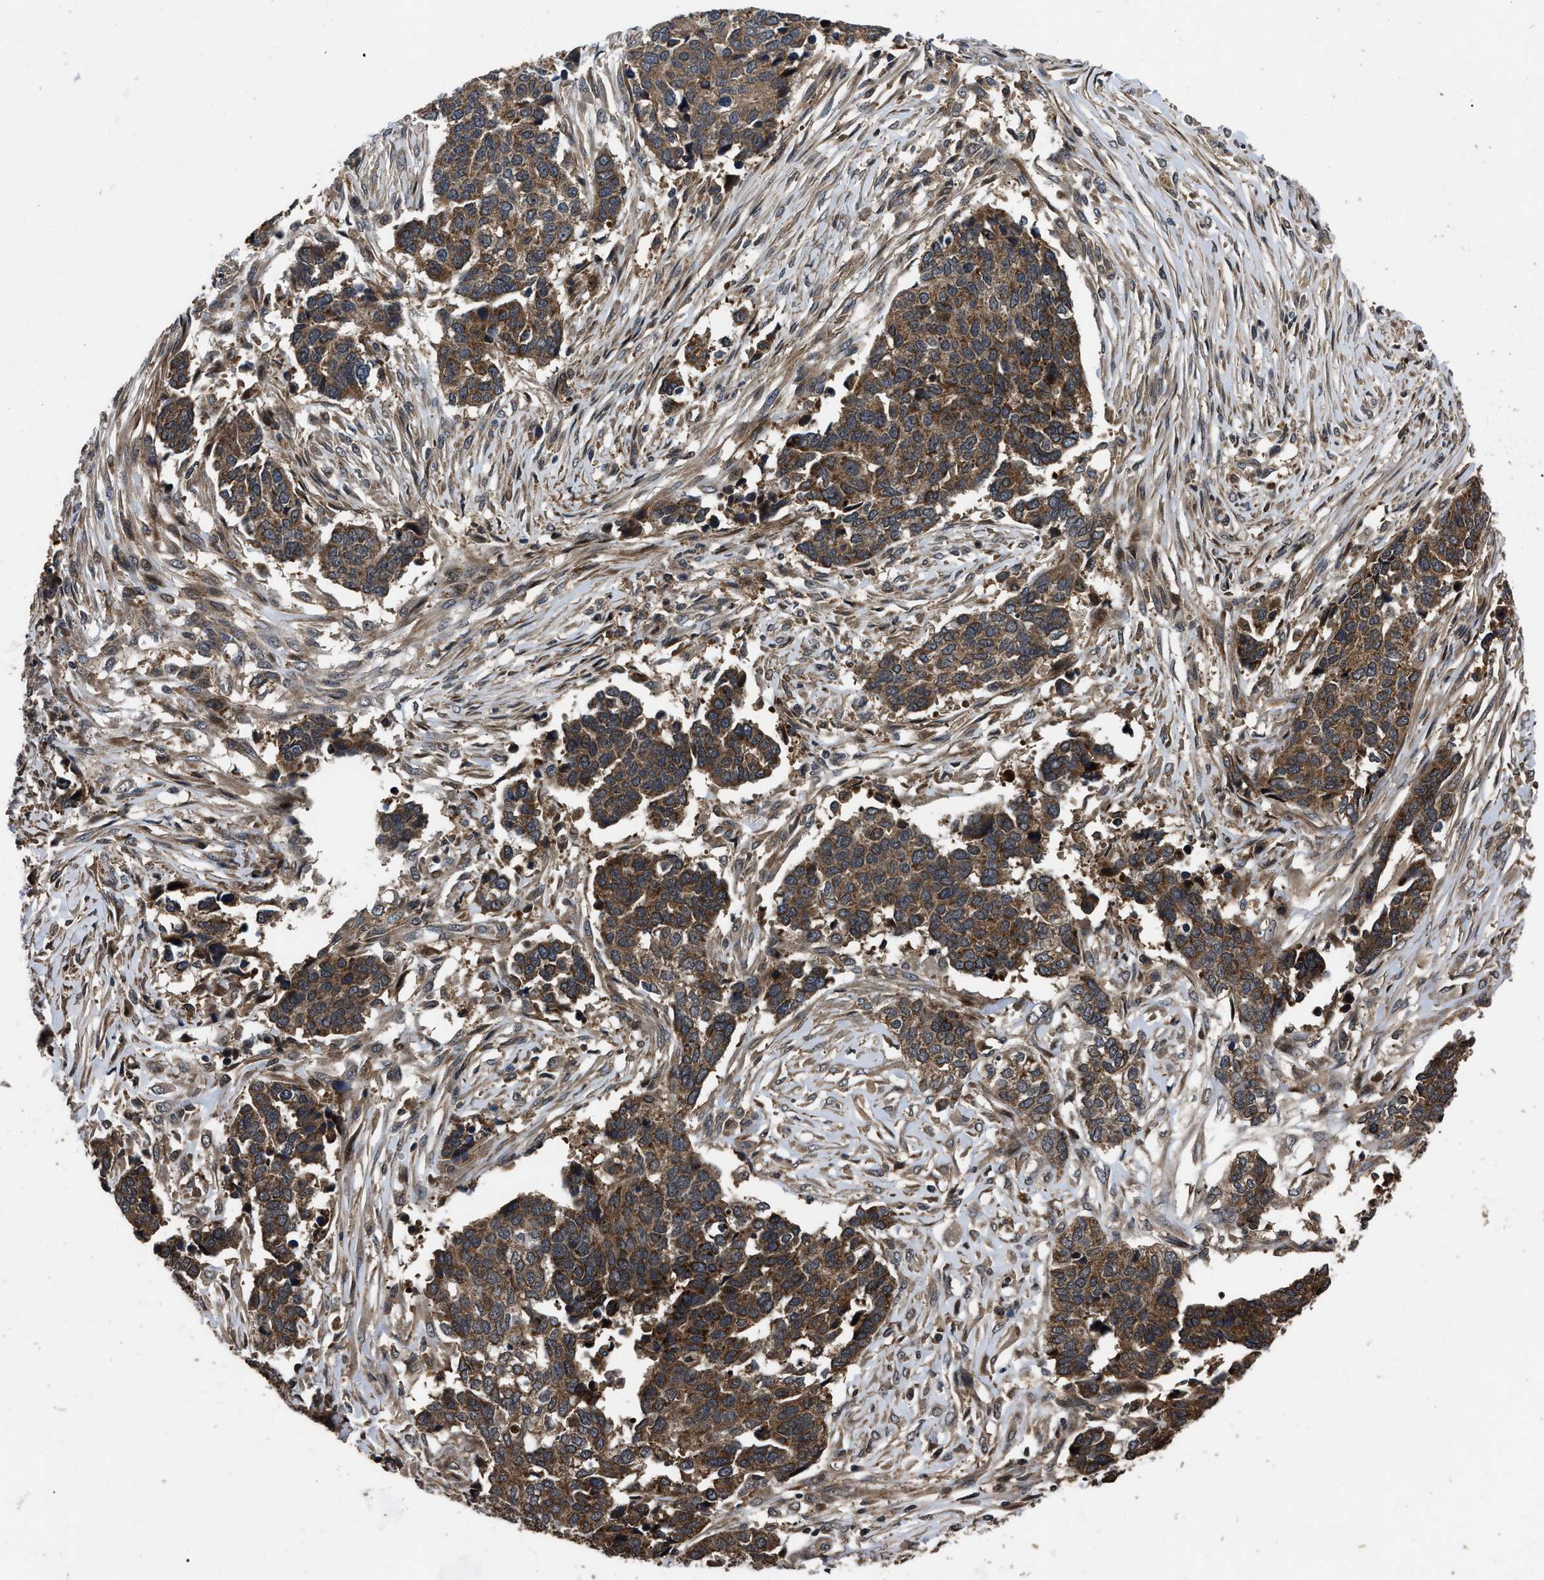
{"staining": {"intensity": "moderate", "quantity": ">75%", "location": "cytoplasmic/membranous"}, "tissue": "ovarian cancer", "cell_type": "Tumor cells", "image_type": "cancer", "snomed": [{"axis": "morphology", "description": "Cystadenocarcinoma, serous, NOS"}, {"axis": "topography", "description": "Ovary"}], "caption": "About >75% of tumor cells in ovarian cancer show moderate cytoplasmic/membranous protein positivity as visualized by brown immunohistochemical staining.", "gene": "PPWD1", "patient": {"sex": "female", "age": 44}}